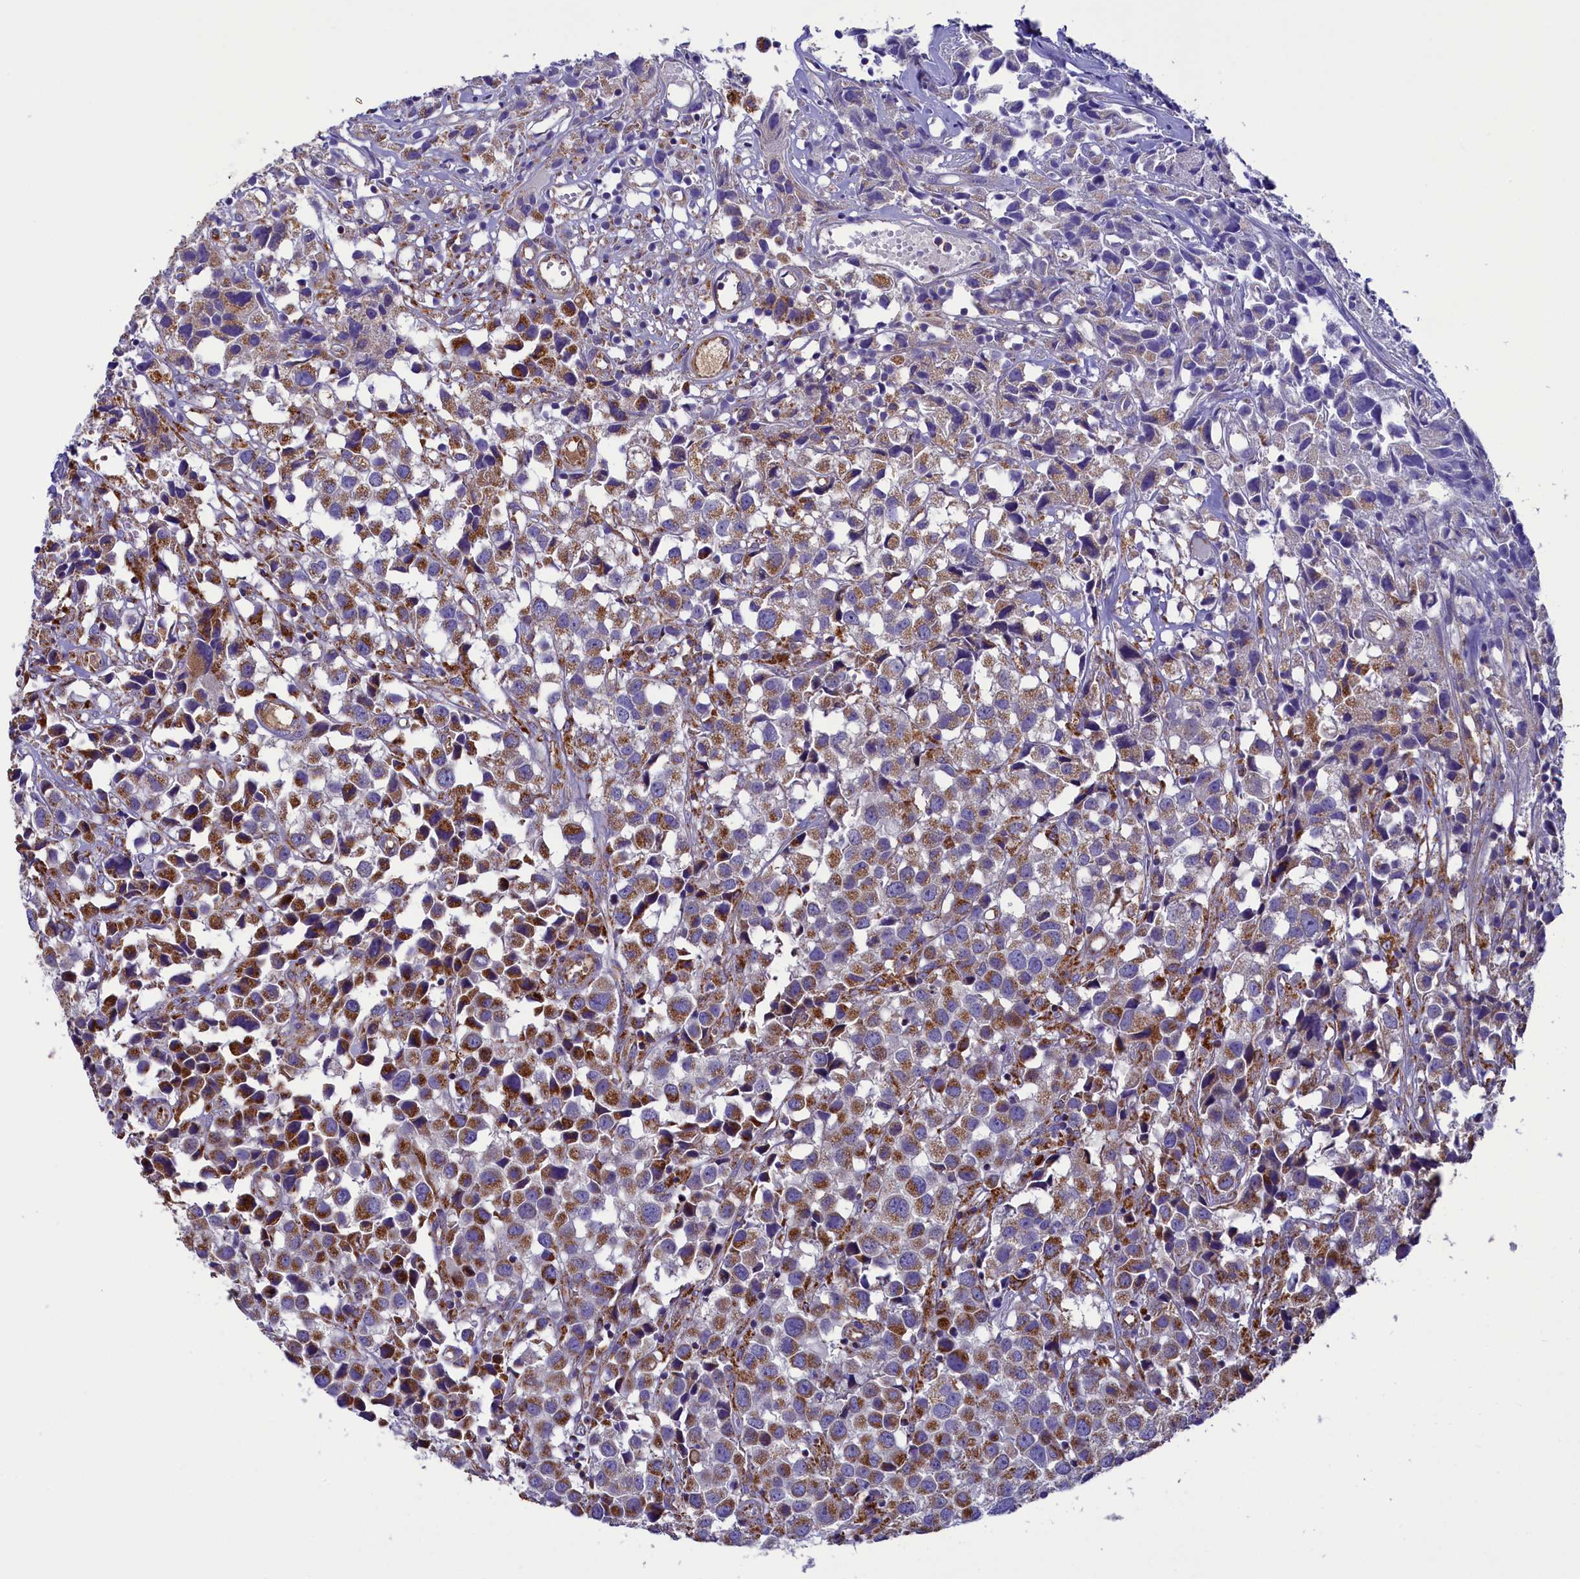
{"staining": {"intensity": "moderate", "quantity": "25%-75%", "location": "cytoplasmic/membranous"}, "tissue": "urothelial cancer", "cell_type": "Tumor cells", "image_type": "cancer", "snomed": [{"axis": "morphology", "description": "Urothelial carcinoma, High grade"}, {"axis": "topography", "description": "Urinary bladder"}], "caption": "Immunohistochemistry of human urothelial cancer displays medium levels of moderate cytoplasmic/membranous expression in about 25%-75% of tumor cells. (Stains: DAB in brown, nuclei in blue, Microscopy: brightfield microscopy at high magnification).", "gene": "SLC39A3", "patient": {"sex": "female", "age": 75}}